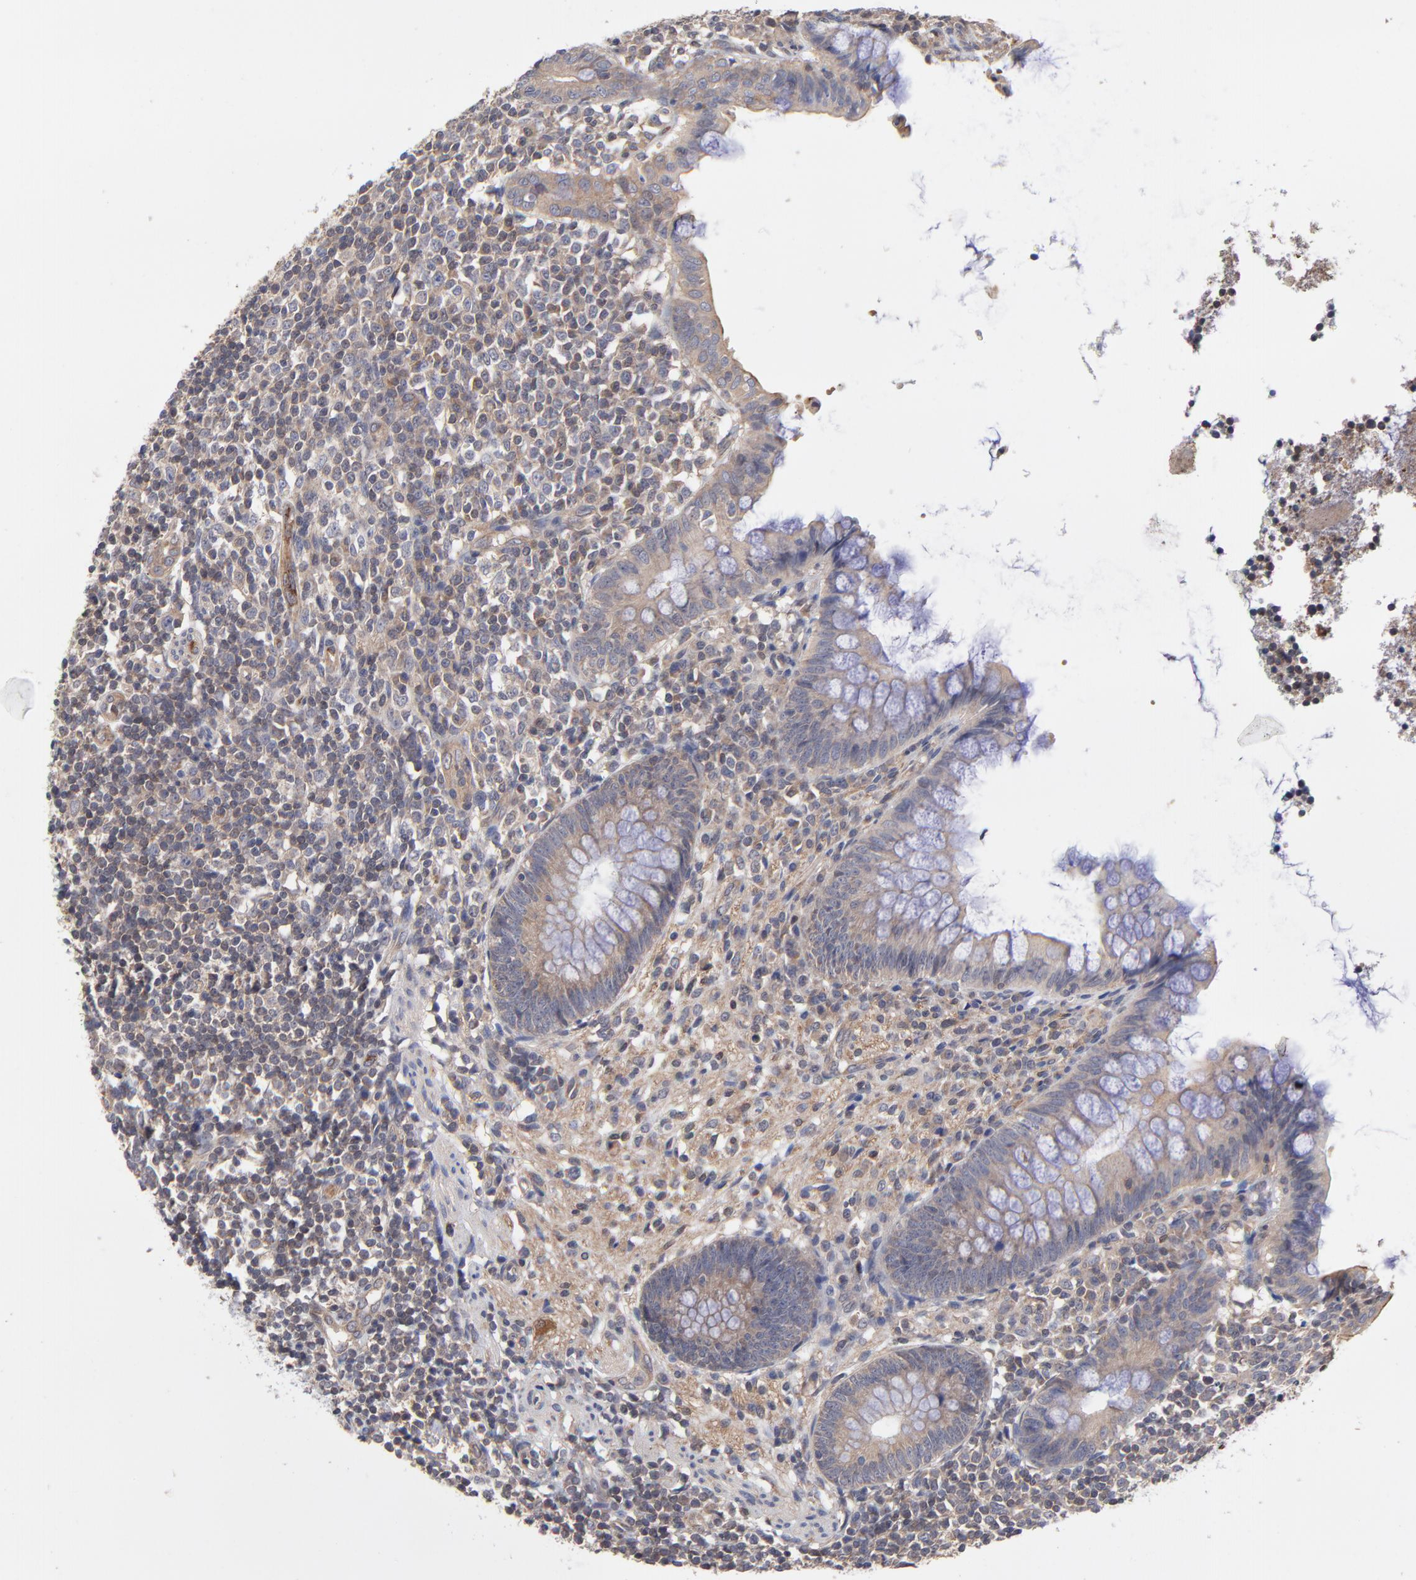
{"staining": {"intensity": "weak", "quantity": ">75%", "location": "cytoplasmic/membranous"}, "tissue": "appendix", "cell_type": "Glandular cells", "image_type": "normal", "snomed": [{"axis": "morphology", "description": "Normal tissue, NOS"}, {"axis": "topography", "description": "Appendix"}], "caption": "Immunohistochemical staining of benign human appendix displays >75% levels of weak cytoplasmic/membranous protein expression in approximately >75% of glandular cells. The staining is performed using DAB brown chromogen to label protein expression. The nuclei are counter-stained blue using hematoxylin.", "gene": "PCMT1", "patient": {"sex": "female", "age": 66}}